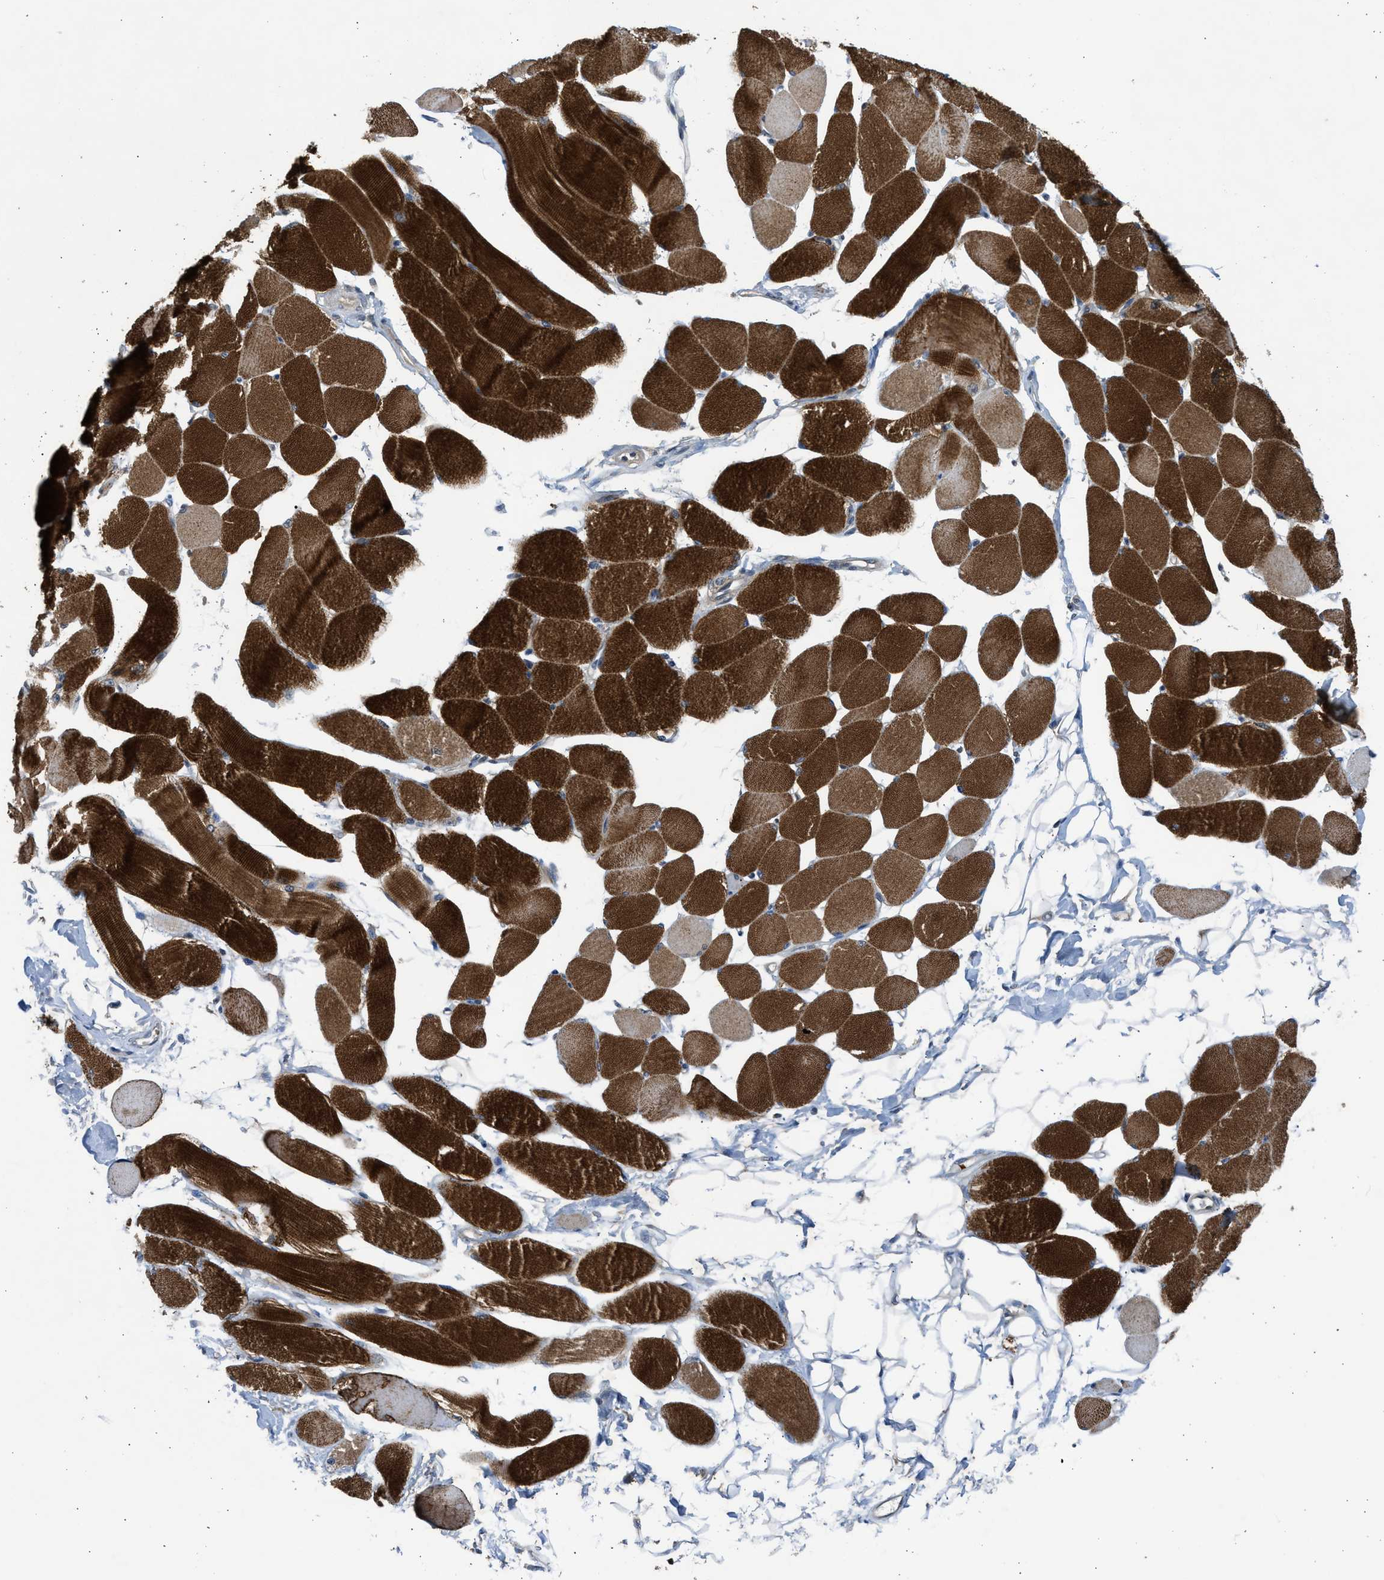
{"staining": {"intensity": "strong", "quantity": ">75%", "location": "cytoplasmic/membranous"}, "tissue": "skeletal muscle", "cell_type": "Myocytes", "image_type": "normal", "snomed": [{"axis": "morphology", "description": "Normal tissue, NOS"}, {"axis": "topography", "description": "Skeletal muscle"}, {"axis": "topography", "description": "Peripheral nerve tissue"}], "caption": "A high-resolution photomicrograph shows IHC staining of normal skeletal muscle, which exhibits strong cytoplasmic/membranous expression in about >75% of myocytes. Immunohistochemistry stains the protein in brown and the nuclei are stained blue.", "gene": "MAPK7", "patient": {"sex": "female", "age": 84}}